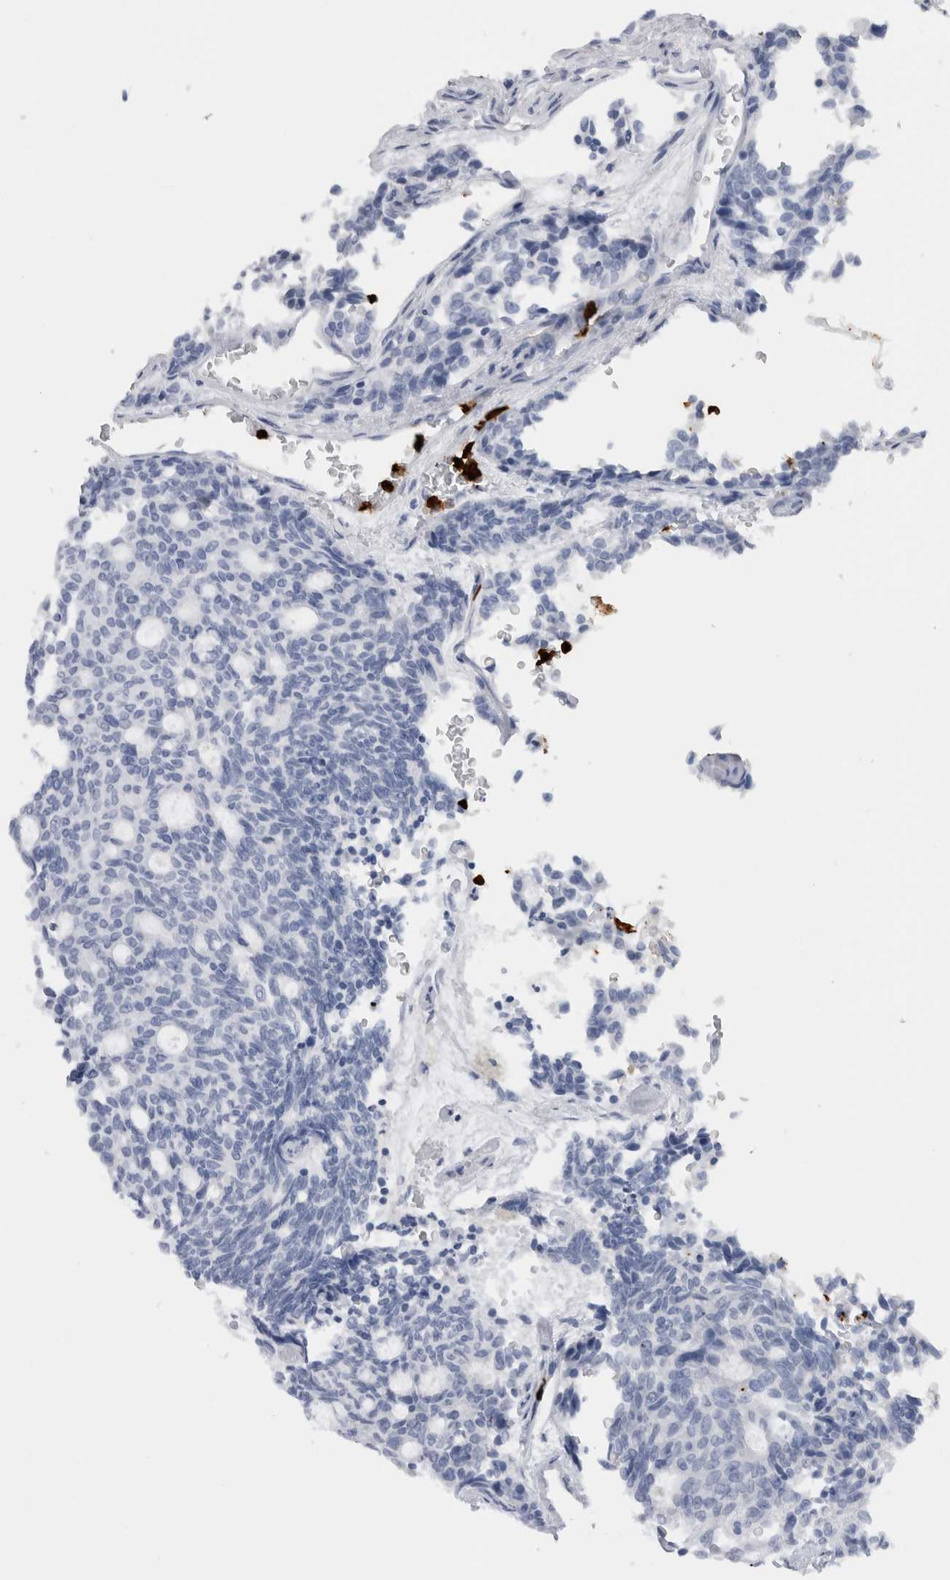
{"staining": {"intensity": "negative", "quantity": "none", "location": "none"}, "tissue": "carcinoid", "cell_type": "Tumor cells", "image_type": "cancer", "snomed": [{"axis": "morphology", "description": "Carcinoid, malignant, NOS"}, {"axis": "topography", "description": "Pancreas"}], "caption": "Image shows no protein expression in tumor cells of malignant carcinoid tissue.", "gene": "S100A8", "patient": {"sex": "female", "age": 54}}